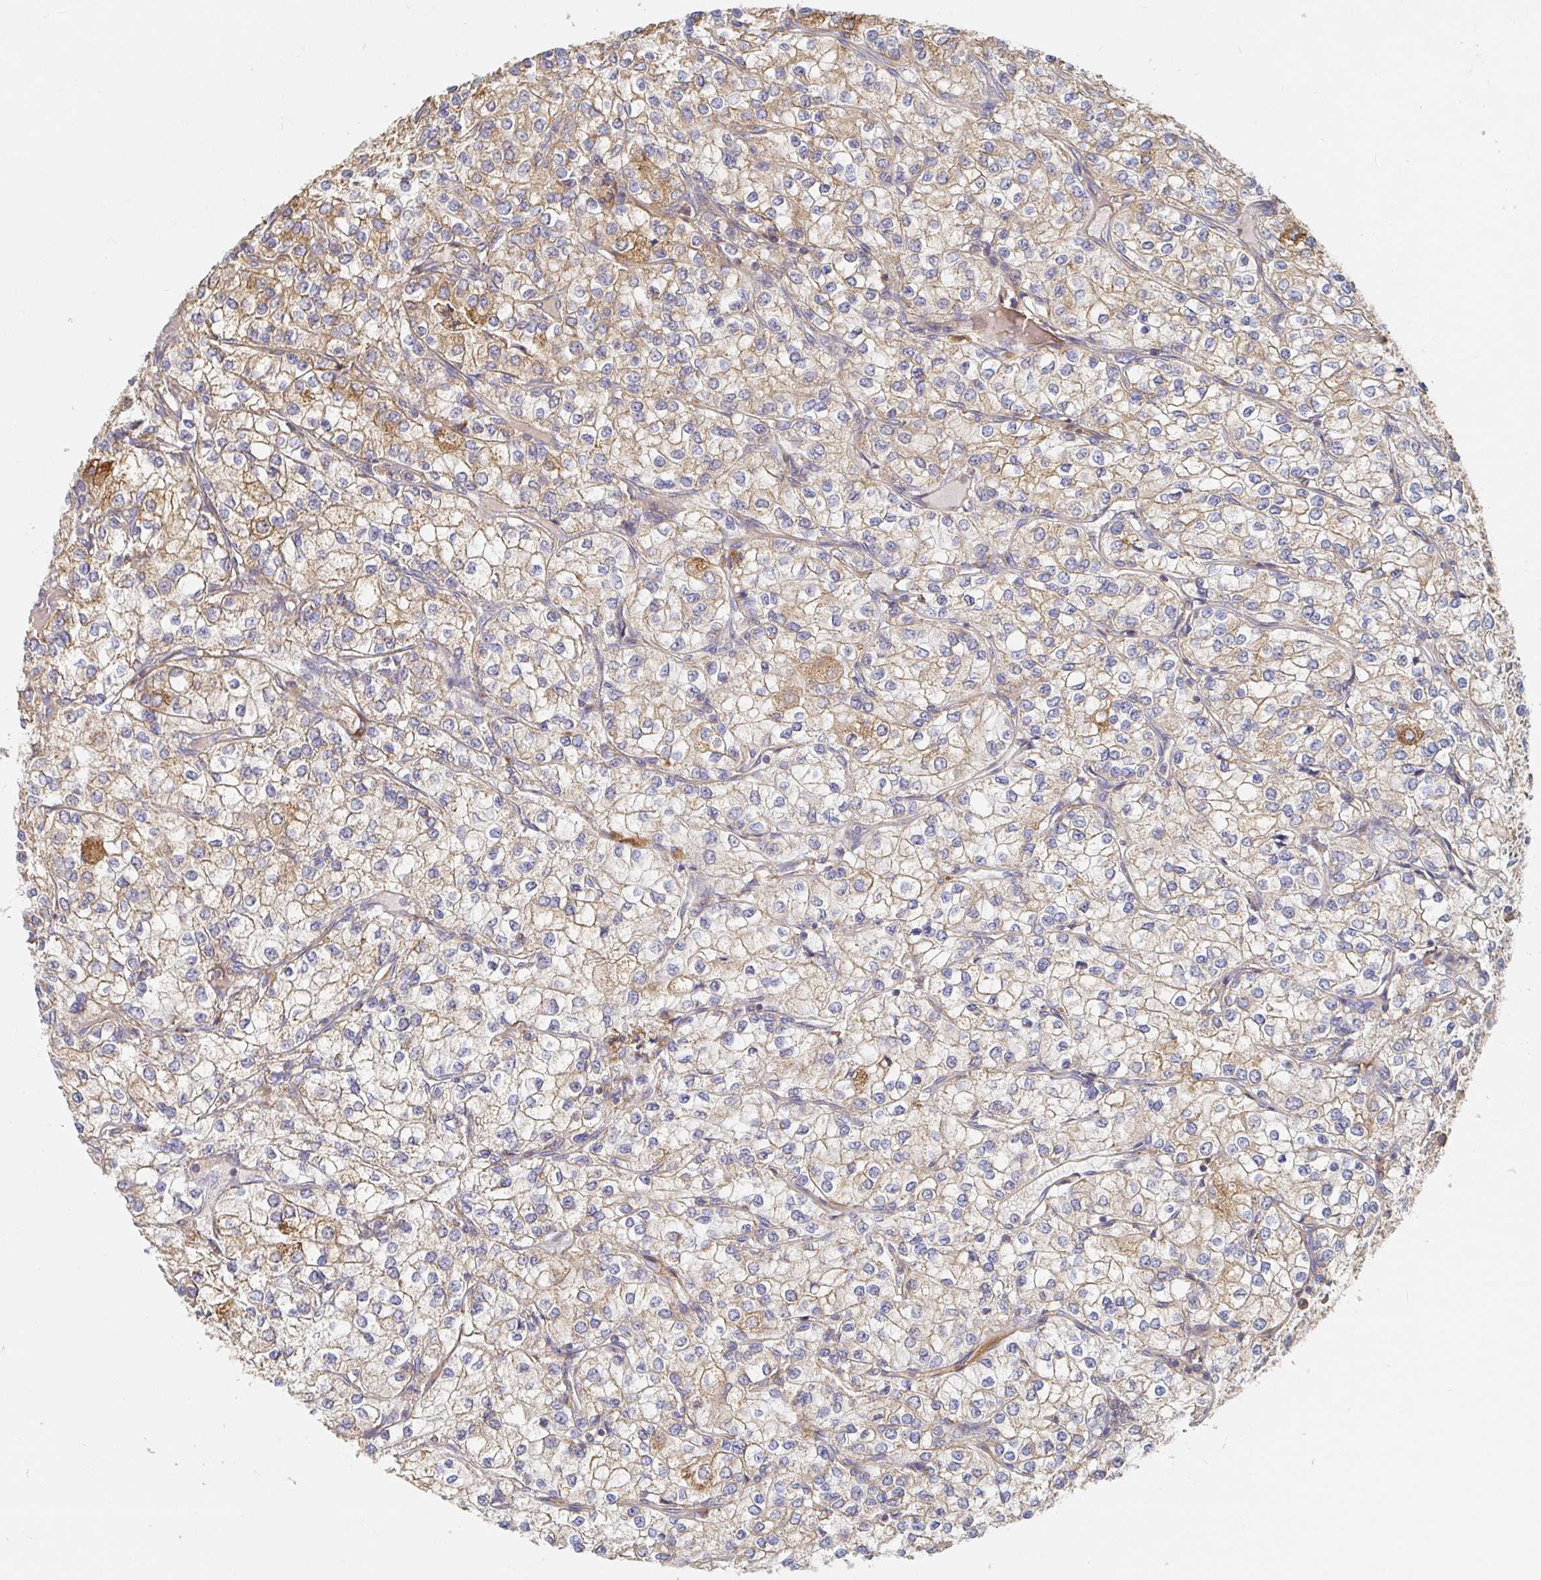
{"staining": {"intensity": "weak", "quantity": ">75%", "location": "cytoplasmic/membranous"}, "tissue": "renal cancer", "cell_type": "Tumor cells", "image_type": "cancer", "snomed": [{"axis": "morphology", "description": "Adenocarcinoma, NOS"}, {"axis": "topography", "description": "Kidney"}], "caption": "Human adenocarcinoma (renal) stained with a protein marker demonstrates weak staining in tumor cells.", "gene": "IRAK2", "patient": {"sex": "male", "age": 80}}